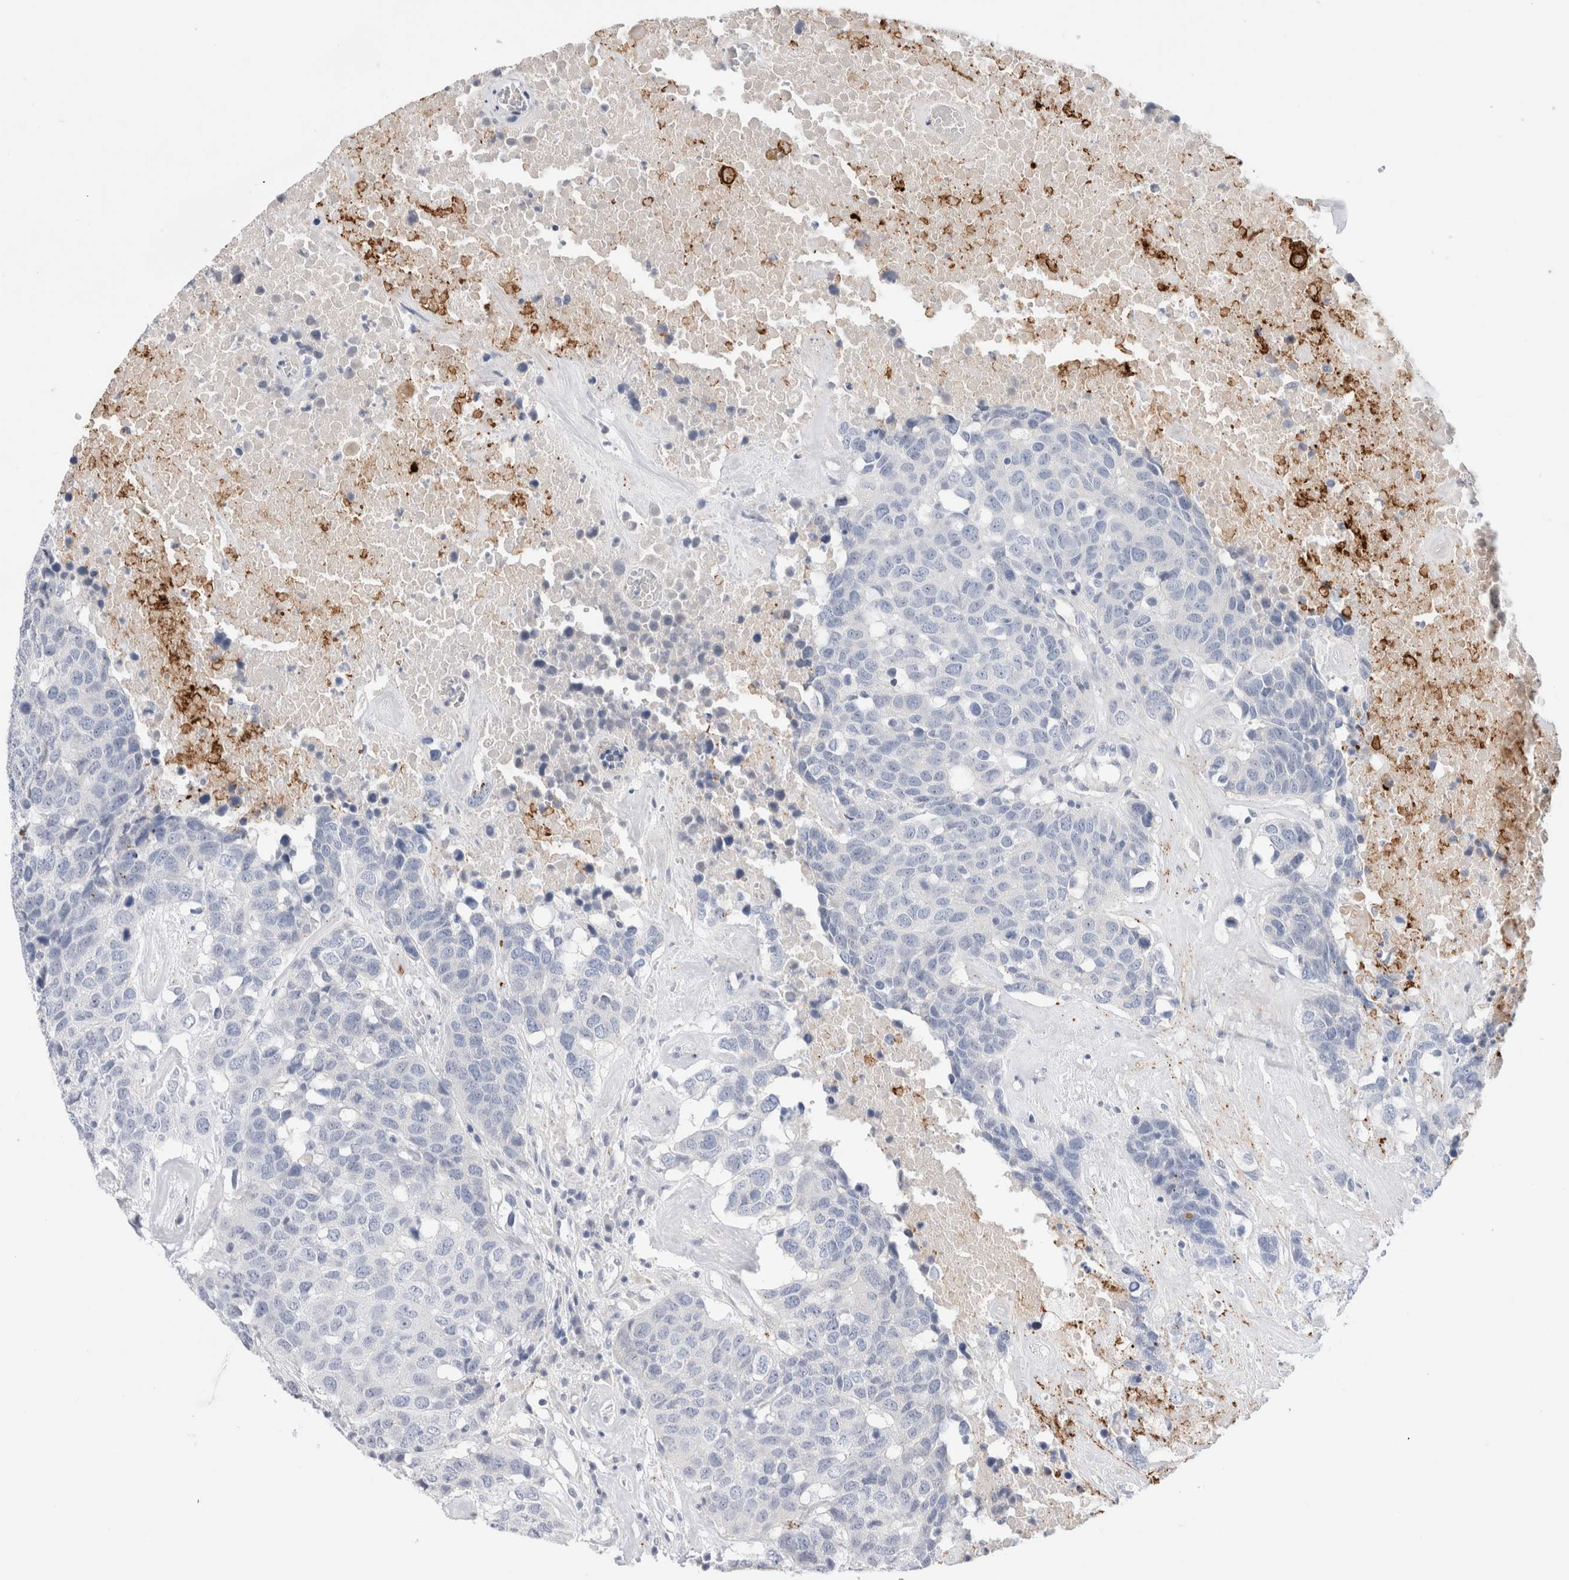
{"staining": {"intensity": "negative", "quantity": "none", "location": "none"}, "tissue": "head and neck cancer", "cell_type": "Tumor cells", "image_type": "cancer", "snomed": [{"axis": "morphology", "description": "Squamous cell carcinoma, NOS"}, {"axis": "topography", "description": "Head-Neck"}], "caption": "The micrograph shows no staining of tumor cells in head and neck cancer.", "gene": "ECHDC2", "patient": {"sex": "male", "age": 66}}